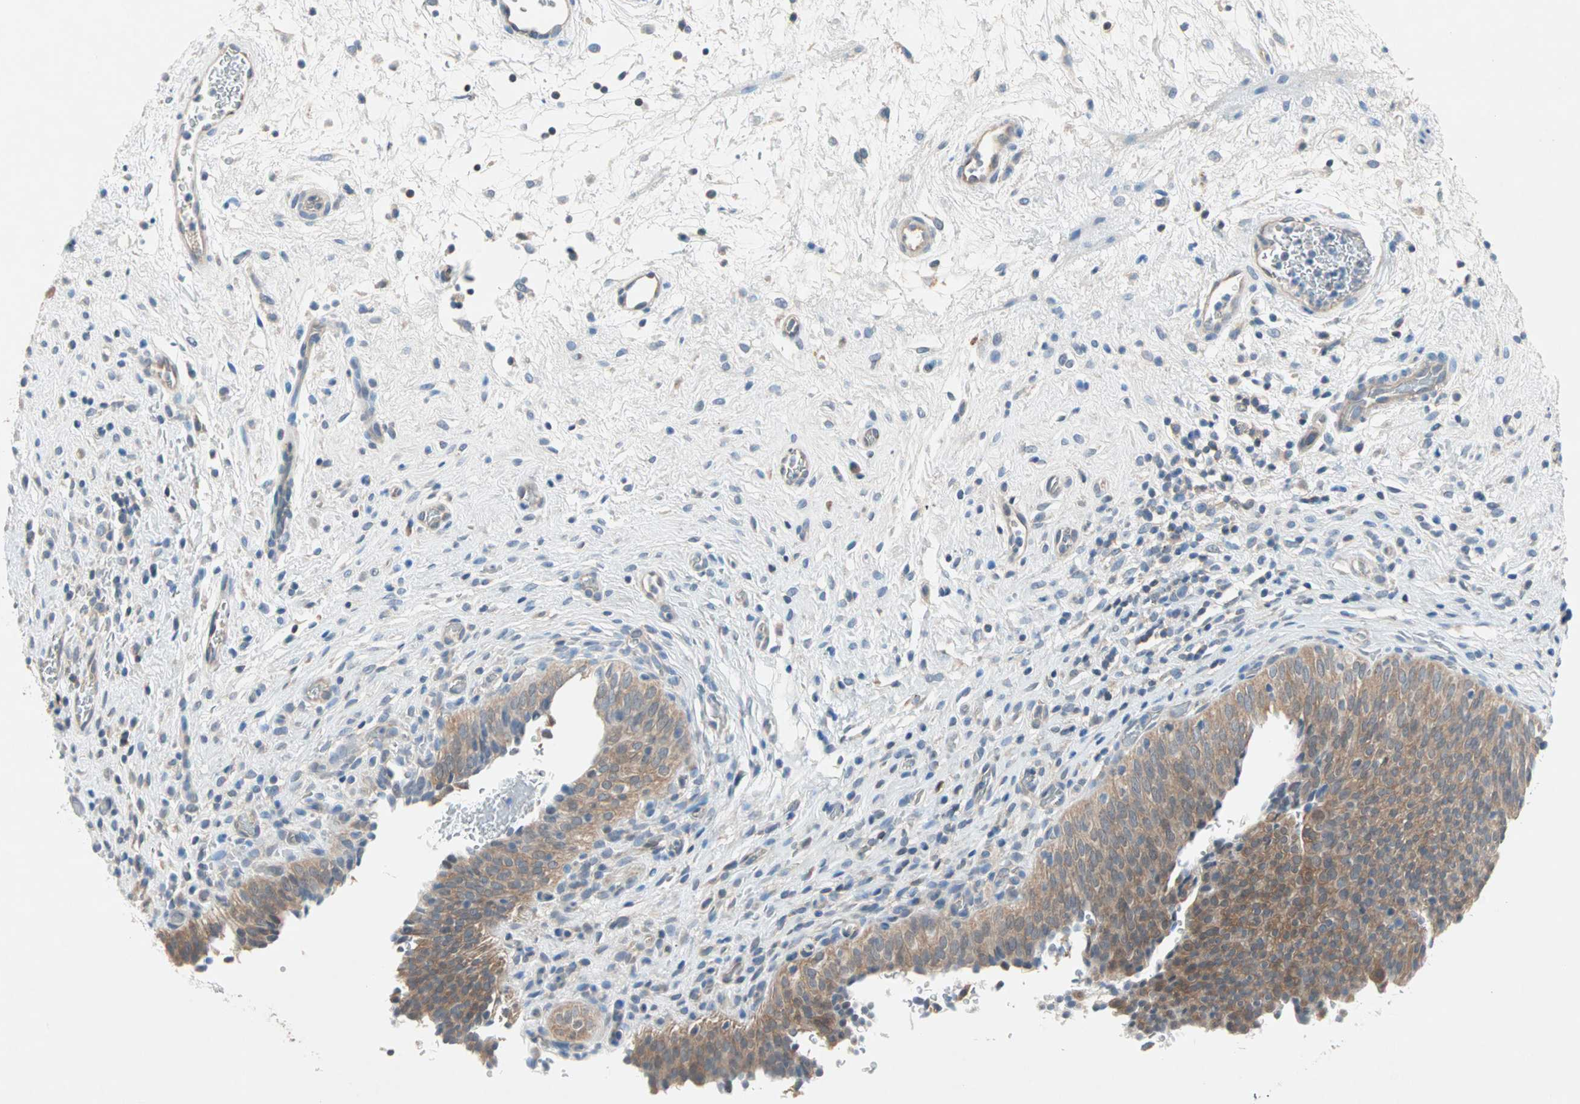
{"staining": {"intensity": "moderate", "quantity": ">75%", "location": "cytoplasmic/membranous"}, "tissue": "urinary bladder", "cell_type": "Urothelial cells", "image_type": "normal", "snomed": [{"axis": "morphology", "description": "Normal tissue, NOS"}, {"axis": "topography", "description": "Urinary bladder"}], "caption": "Protein staining reveals moderate cytoplasmic/membranous positivity in about >75% of urothelial cells in normal urinary bladder.", "gene": "MPI", "patient": {"sex": "male", "age": 51}}